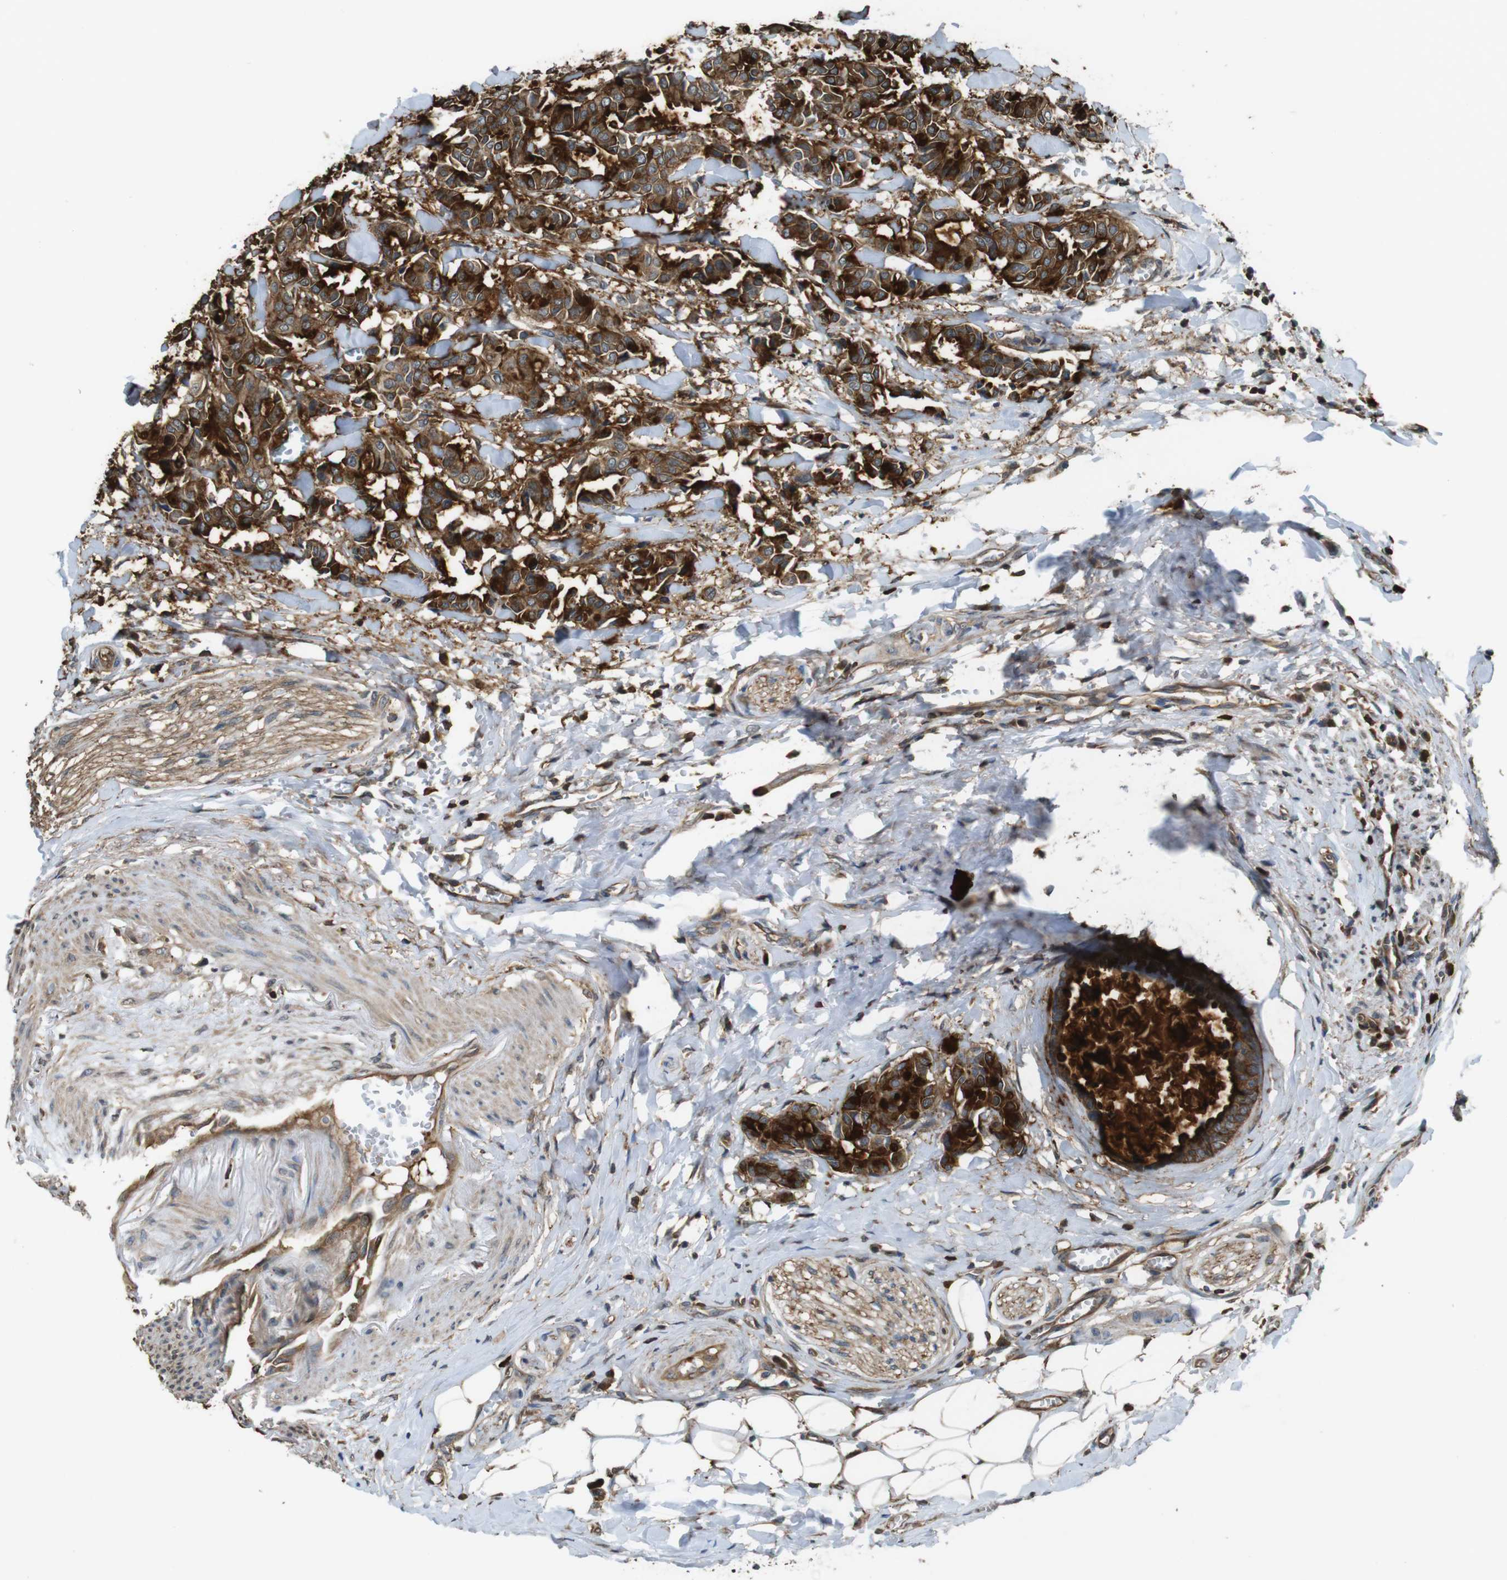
{"staining": {"intensity": "moderate", "quantity": ">75%", "location": "cytoplasmic/membranous"}, "tissue": "head and neck cancer", "cell_type": "Tumor cells", "image_type": "cancer", "snomed": [{"axis": "morphology", "description": "Adenocarcinoma, NOS"}, {"axis": "topography", "description": "Salivary gland"}, {"axis": "topography", "description": "Head-Neck"}], "caption": "Protein expression analysis of human head and neck adenocarcinoma reveals moderate cytoplasmic/membranous expression in approximately >75% of tumor cells.", "gene": "ARHGDIA", "patient": {"sex": "female", "age": 59}}